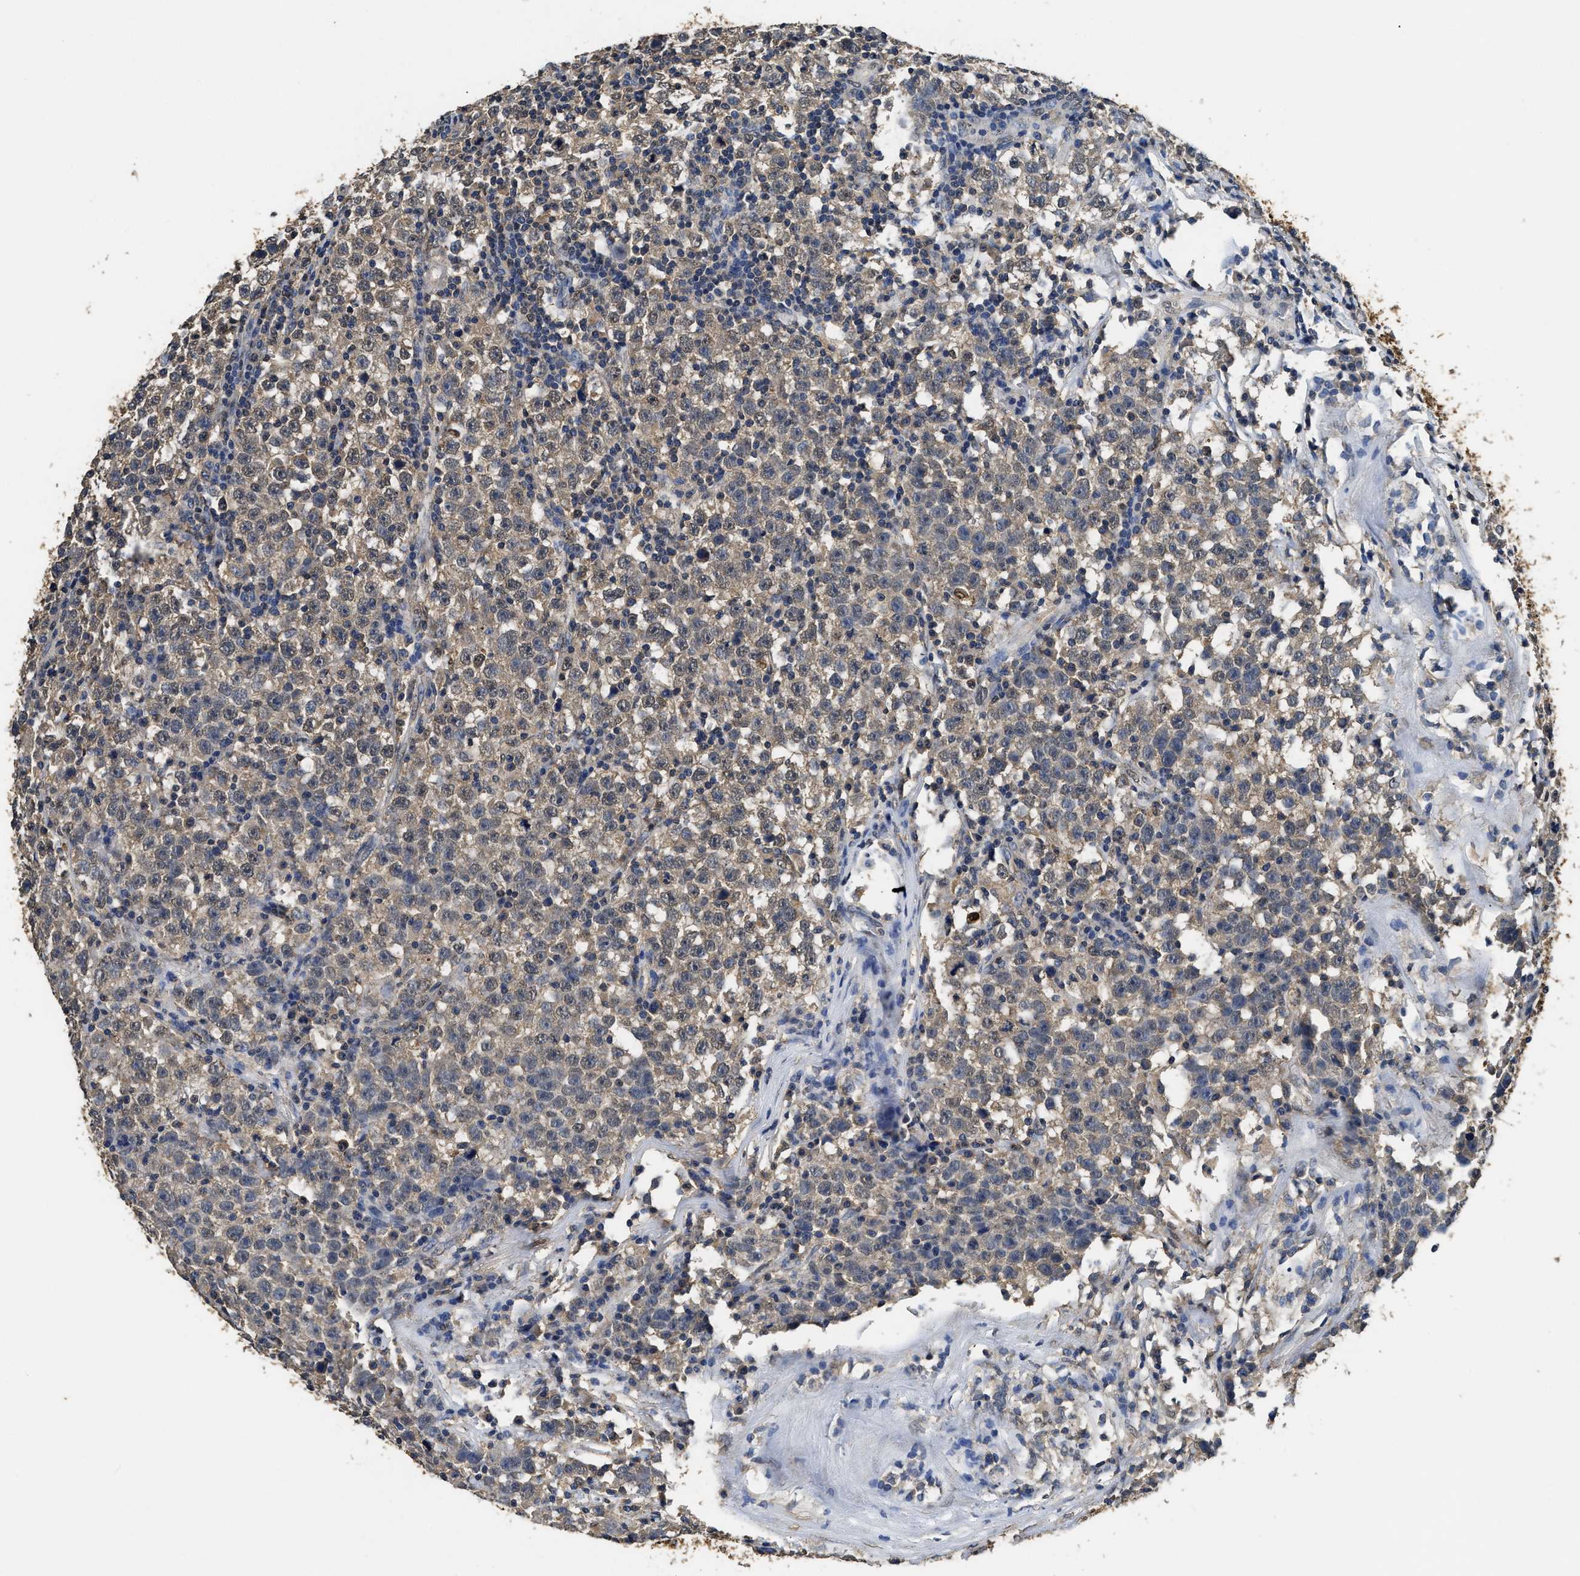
{"staining": {"intensity": "weak", "quantity": ">75%", "location": "cytoplasmic/membranous"}, "tissue": "testis cancer", "cell_type": "Tumor cells", "image_type": "cancer", "snomed": [{"axis": "morphology", "description": "Seminoma, NOS"}, {"axis": "topography", "description": "Testis"}], "caption": "Immunohistochemical staining of human testis cancer displays weak cytoplasmic/membranous protein expression in about >75% of tumor cells.", "gene": "CTNNA1", "patient": {"sex": "male", "age": 43}}